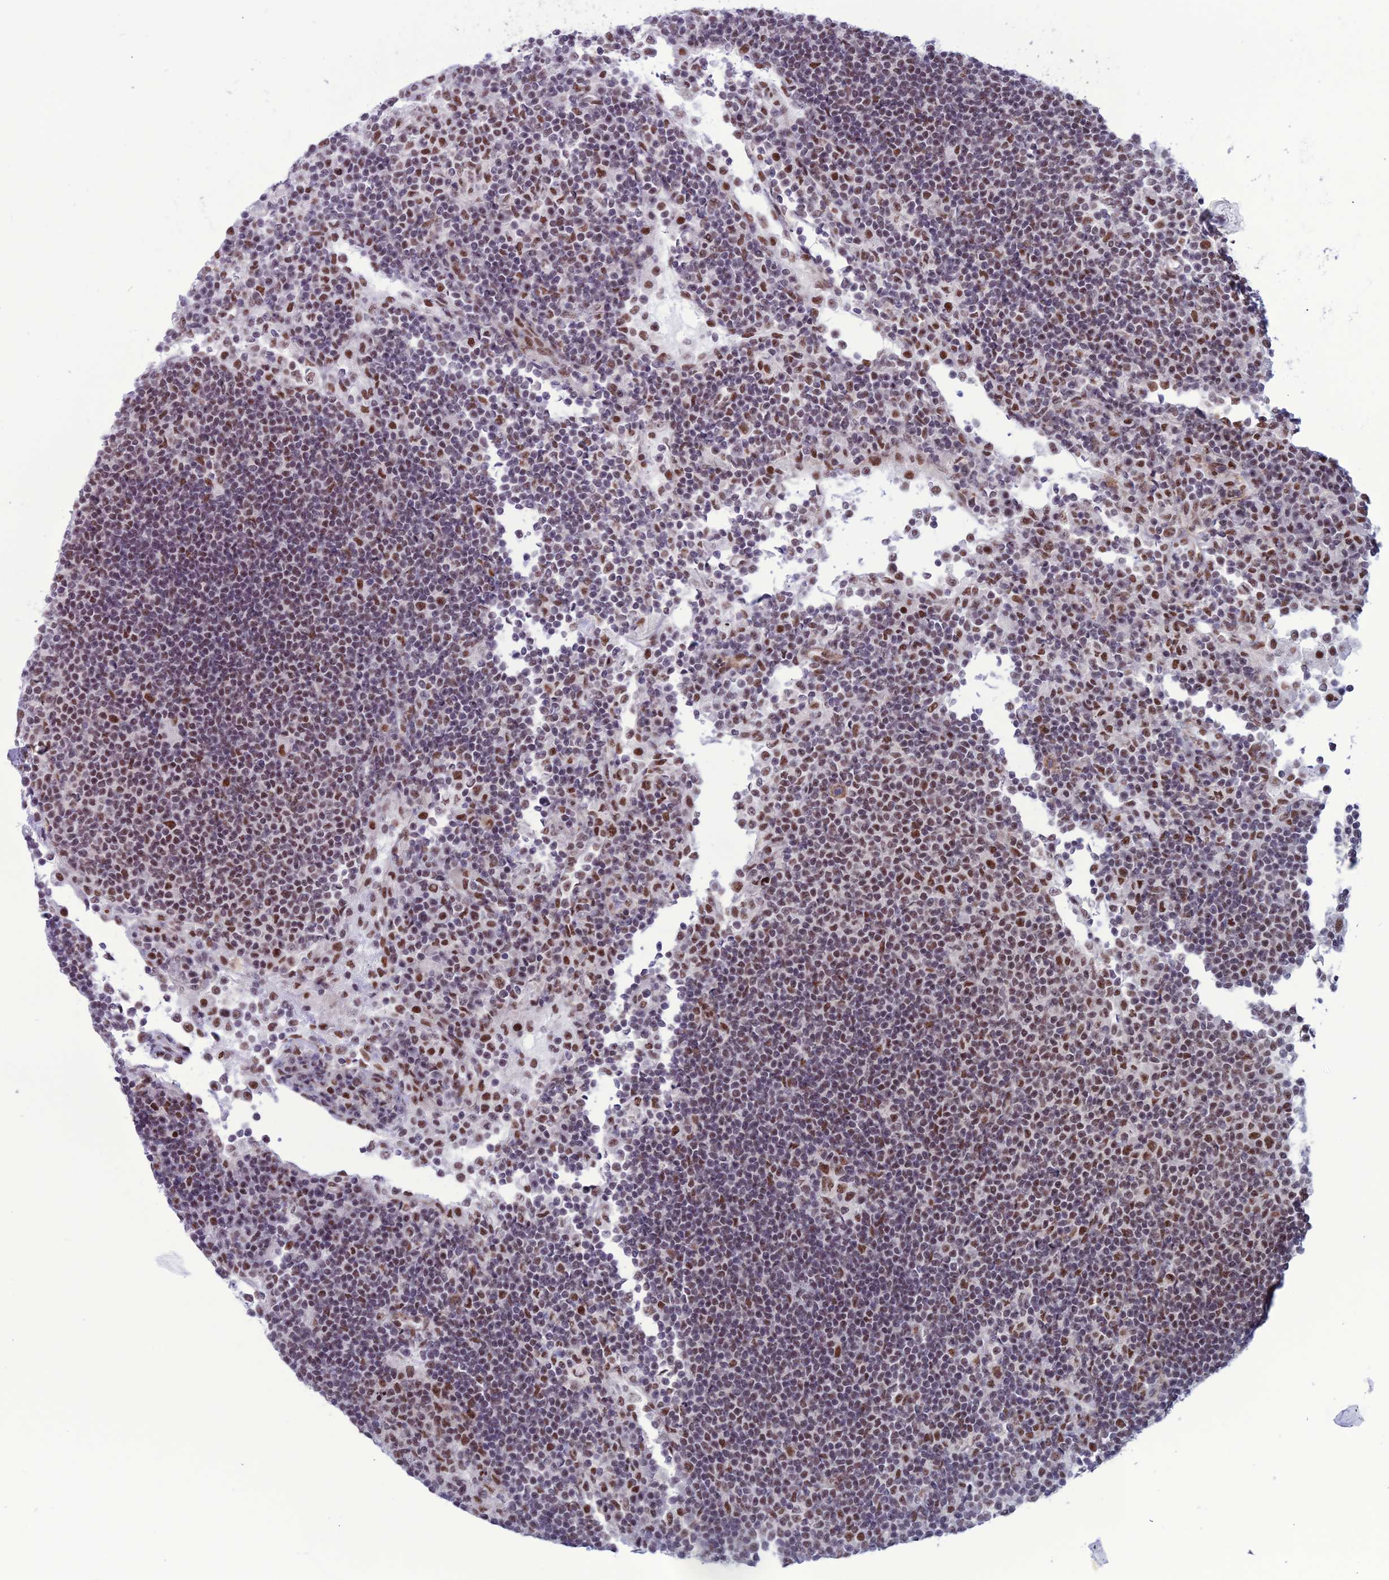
{"staining": {"intensity": "moderate", "quantity": "25%-75%", "location": "nuclear"}, "tissue": "lymph node", "cell_type": "Germinal center cells", "image_type": "normal", "snomed": [{"axis": "morphology", "description": "Normal tissue, NOS"}, {"axis": "topography", "description": "Lymph node"}], "caption": "The histopathology image reveals immunohistochemical staining of benign lymph node. There is moderate nuclear expression is identified in approximately 25%-75% of germinal center cells. (Stains: DAB in brown, nuclei in blue, Microscopy: brightfield microscopy at high magnification).", "gene": "U2AF1", "patient": {"sex": "female", "age": 53}}